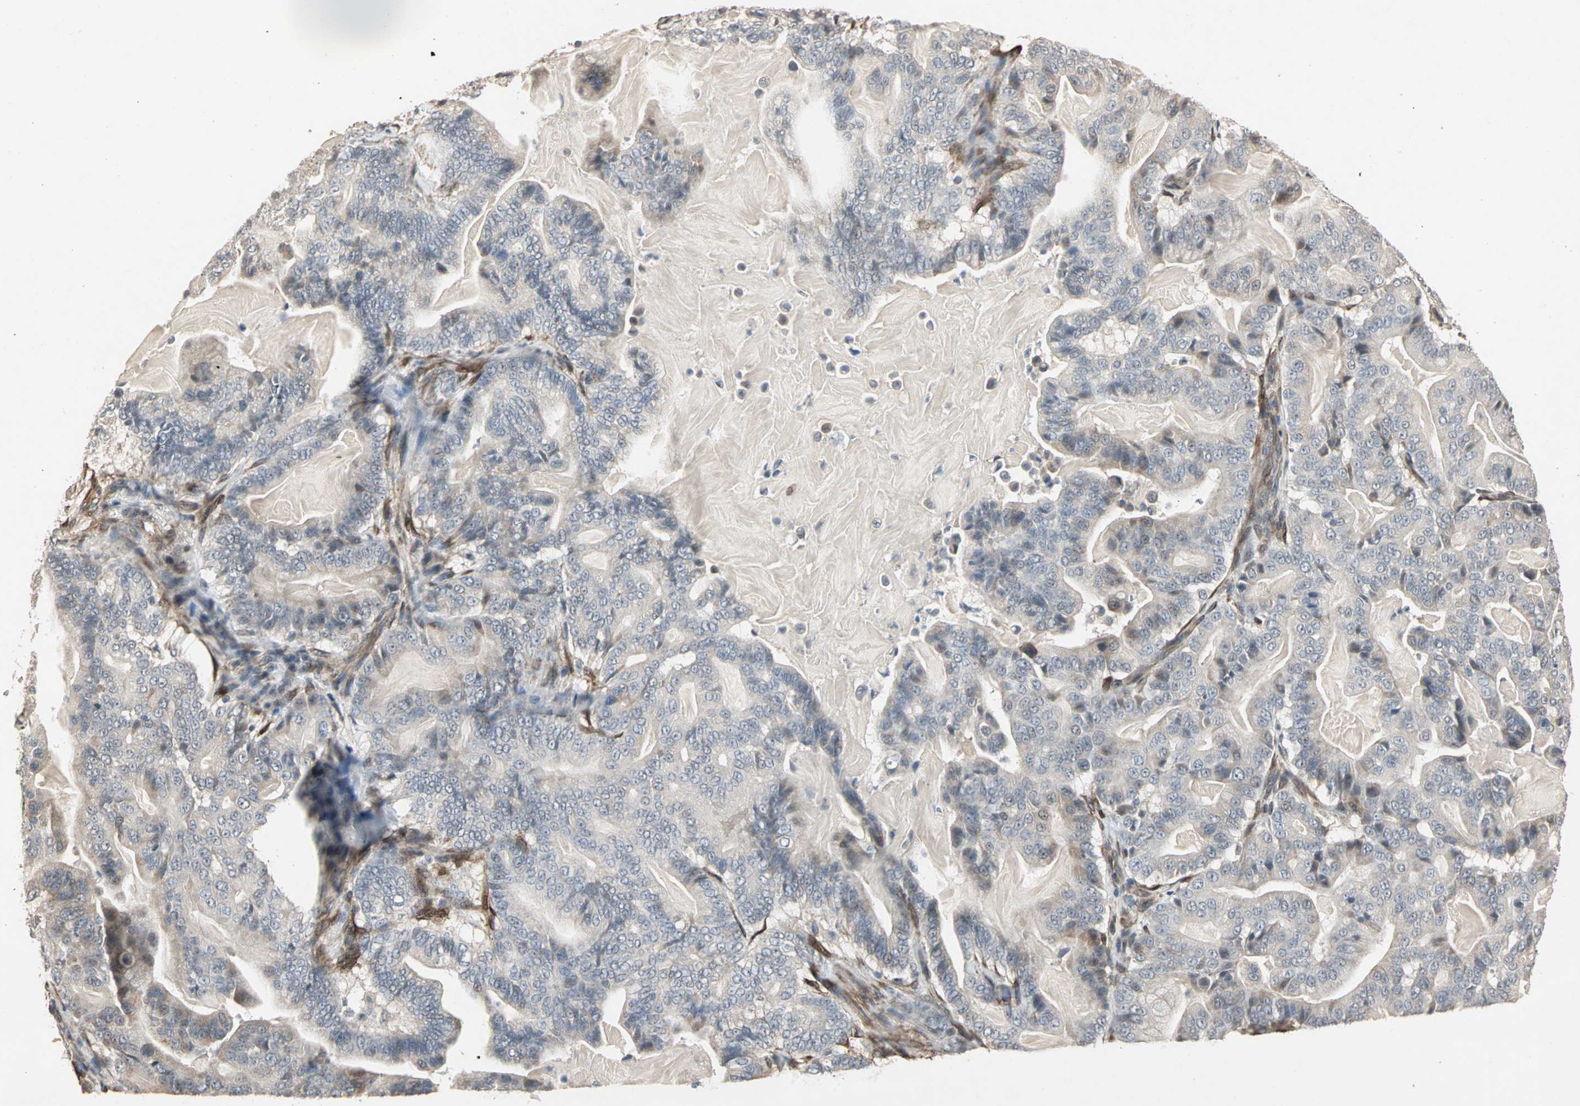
{"staining": {"intensity": "negative", "quantity": "none", "location": "none"}, "tissue": "pancreatic cancer", "cell_type": "Tumor cells", "image_type": "cancer", "snomed": [{"axis": "morphology", "description": "Adenocarcinoma, NOS"}, {"axis": "topography", "description": "Pancreas"}], "caption": "IHC of adenocarcinoma (pancreatic) displays no staining in tumor cells. (Stains: DAB immunohistochemistry with hematoxylin counter stain, Microscopy: brightfield microscopy at high magnification).", "gene": "TRPV4", "patient": {"sex": "male", "age": 63}}